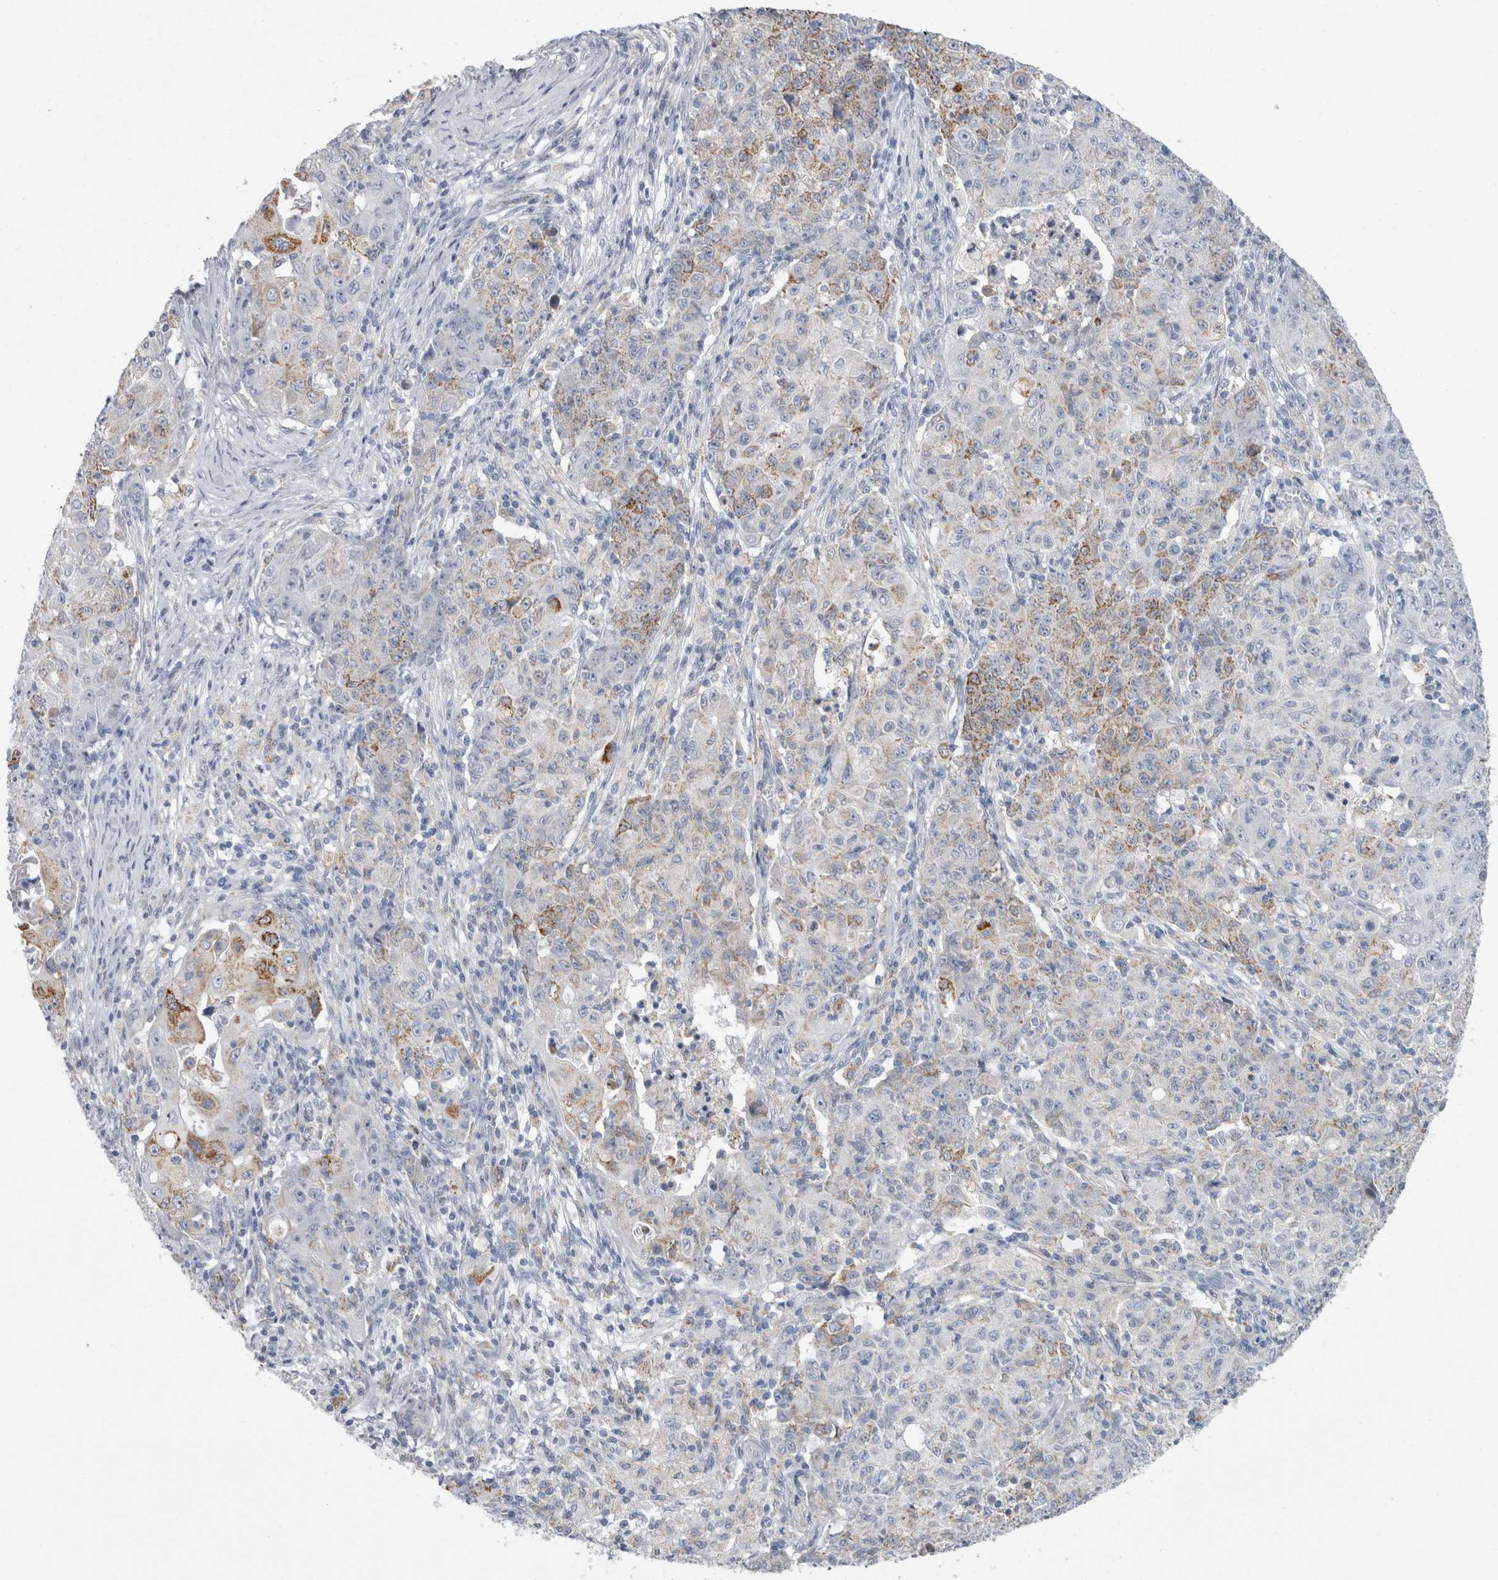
{"staining": {"intensity": "moderate", "quantity": "25%-75%", "location": "cytoplasmic/membranous"}, "tissue": "ovarian cancer", "cell_type": "Tumor cells", "image_type": "cancer", "snomed": [{"axis": "morphology", "description": "Carcinoma, endometroid"}, {"axis": "topography", "description": "Ovary"}], "caption": "Protein expression analysis of human ovarian endometroid carcinoma reveals moderate cytoplasmic/membranous expression in about 25%-75% of tumor cells. (brown staining indicates protein expression, while blue staining denotes nuclei).", "gene": "GATM", "patient": {"sex": "female", "age": 42}}